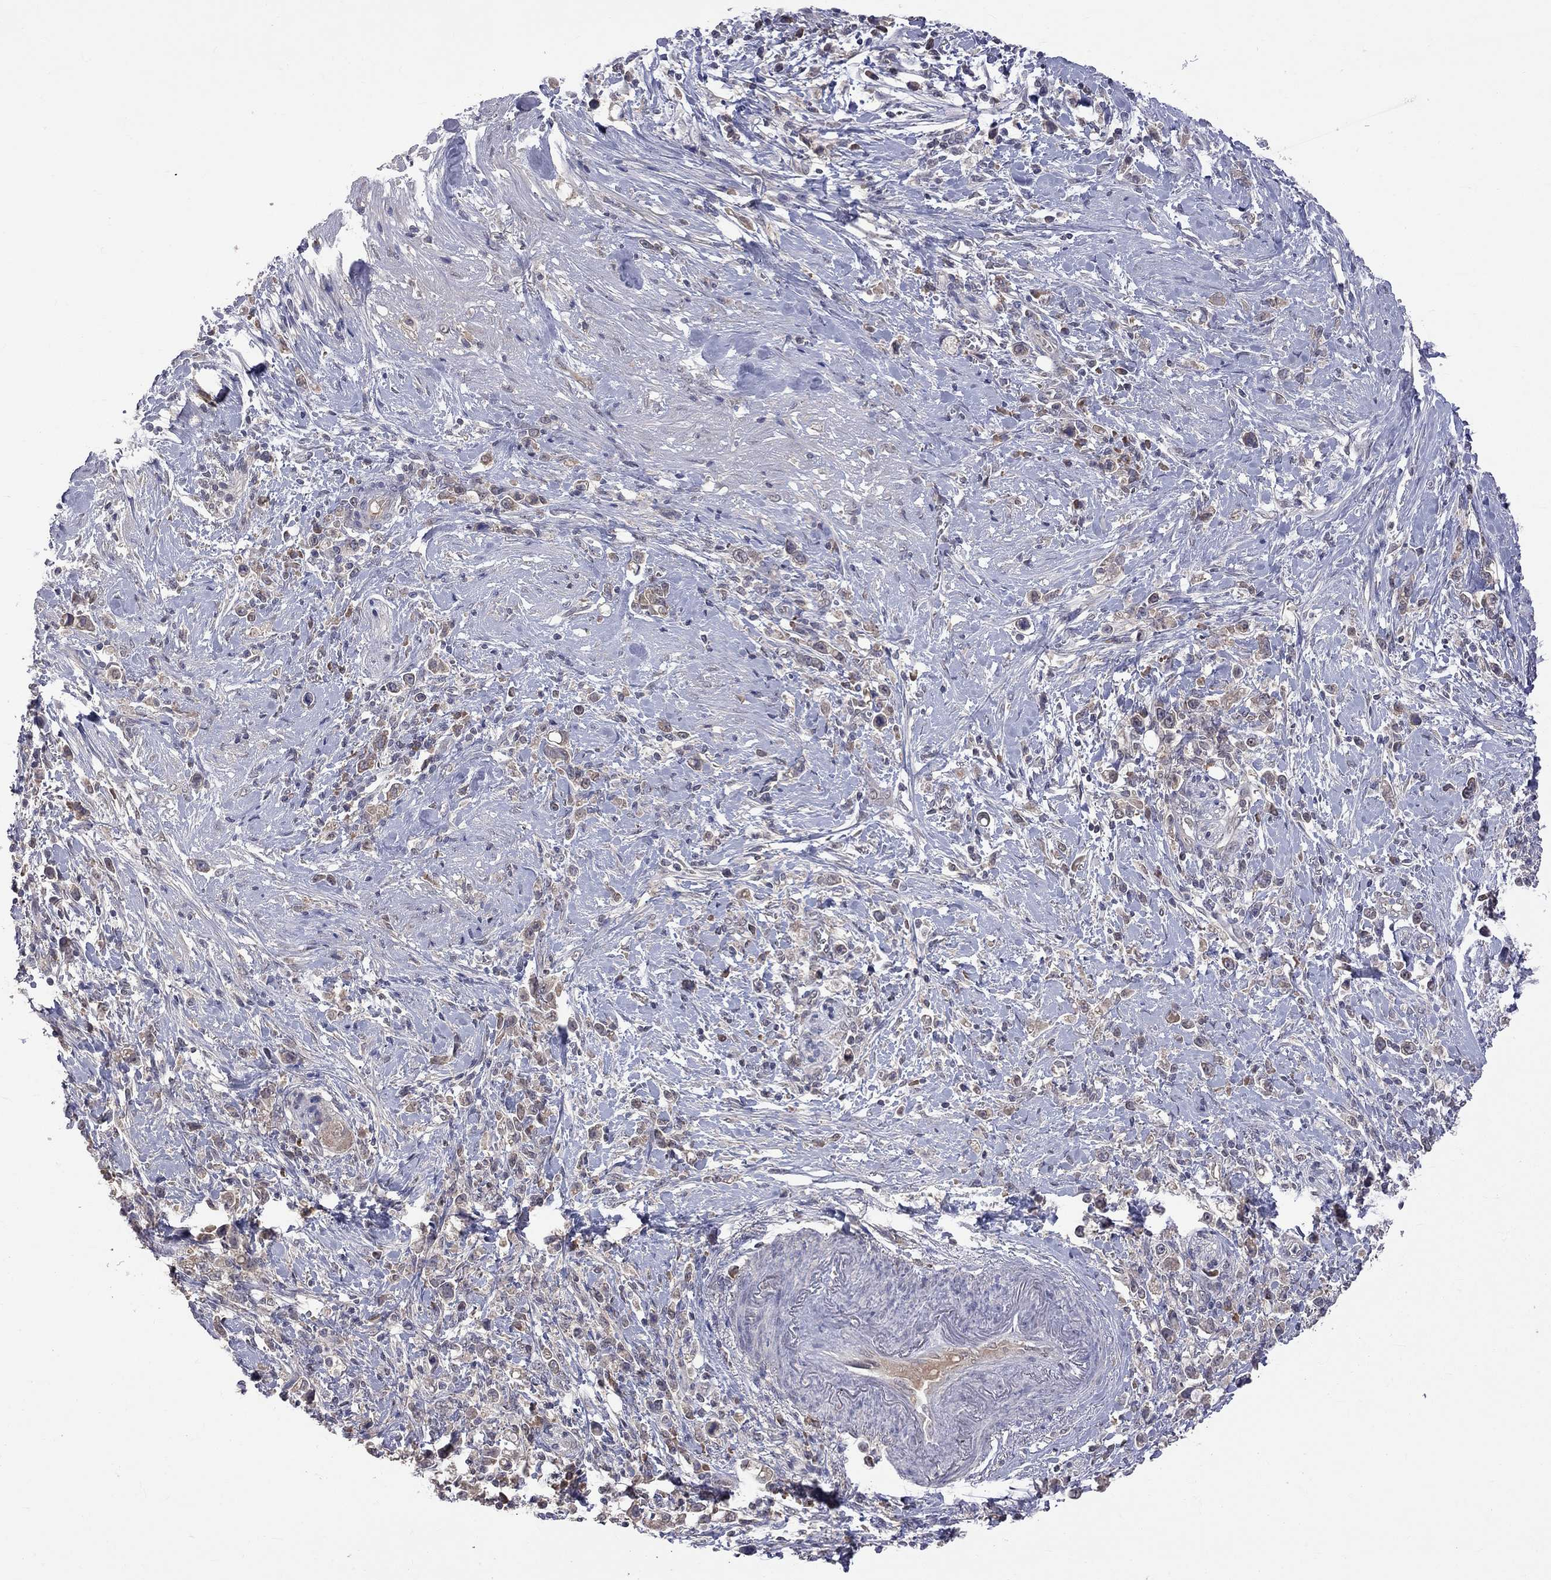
{"staining": {"intensity": "moderate", "quantity": "25%-75%", "location": "cytoplasmic/membranous"}, "tissue": "stomach cancer", "cell_type": "Tumor cells", "image_type": "cancer", "snomed": [{"axis": "morphology", "description": "Adenocarcinoma, NOS"}, {"axis": "topography", "description": "Stomach"}], "caption": "An IHC histopathology image of neoplastic tissue is shown. Protein staining in brown labels moderate cytoplasmic/membranous positivity in adenocarcinoma (stomach) within tumor cells. Ihc stains the protein of interest in brown and the nuclei are stained blue.", "gene": "HTR6", "patient": {"sex": "male", "age": 63}}